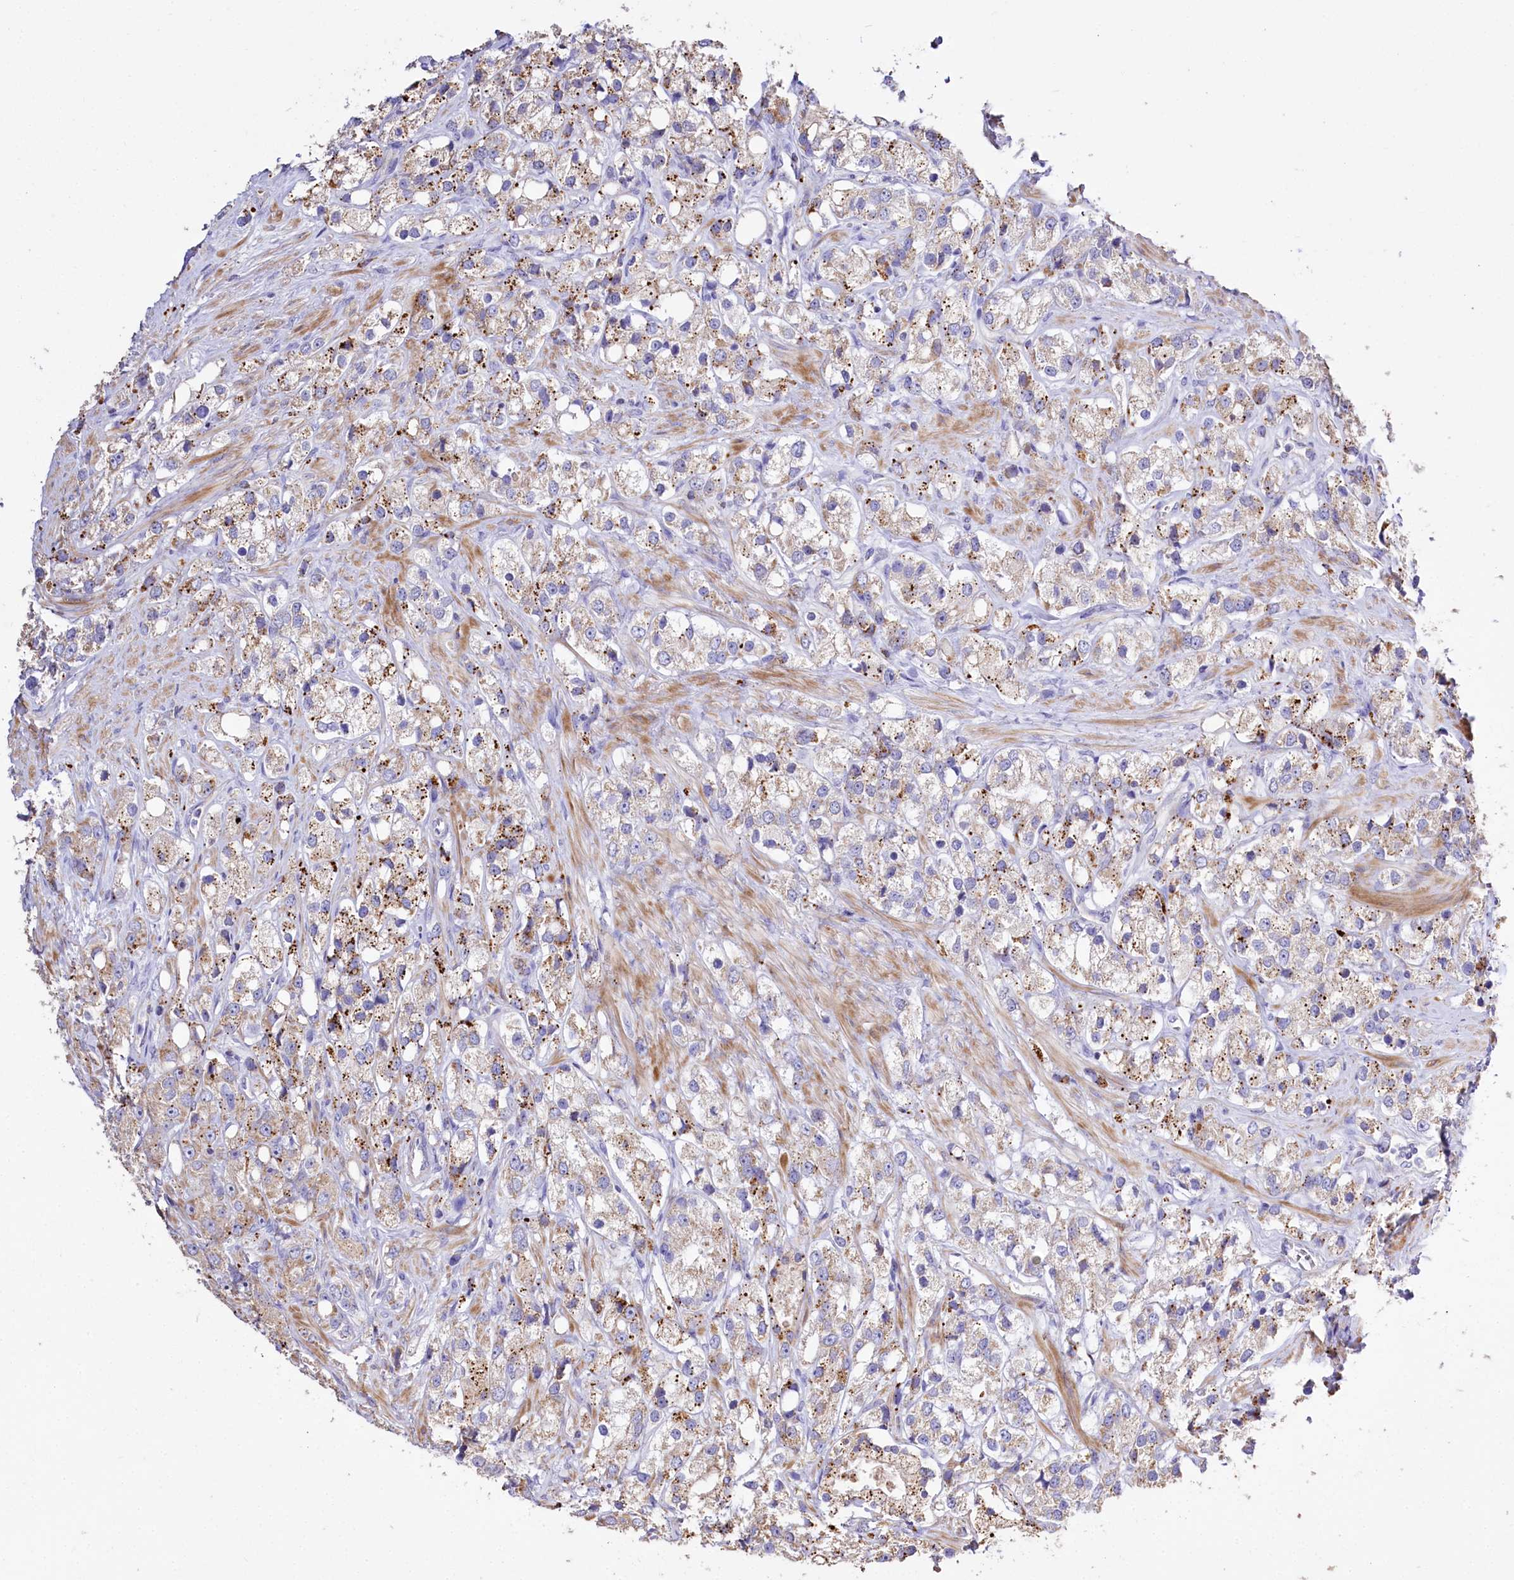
{"staining": {"intensity": "weak", "quantity": "25%-75%", "location": "cytoplasmic/membranous"}, "tissue": "prostate cancer", "cell_type": "Tumor cells", "image_type": "cancer", "snomed": [{"axis": "morphology", "description": "Adenocarcinoma, NOS"}, {"axis": "topography", "description": "Prostate"}], "caption": "A micrograph showing weak cytoplasmic/membranous expression in about 25%-75% of tumor cells in adenocarcinoma (prostate), as visualized by brown immunohistochemical staining.", "gene": "PTER", "patient": {"sex": "male", "age": 79}}